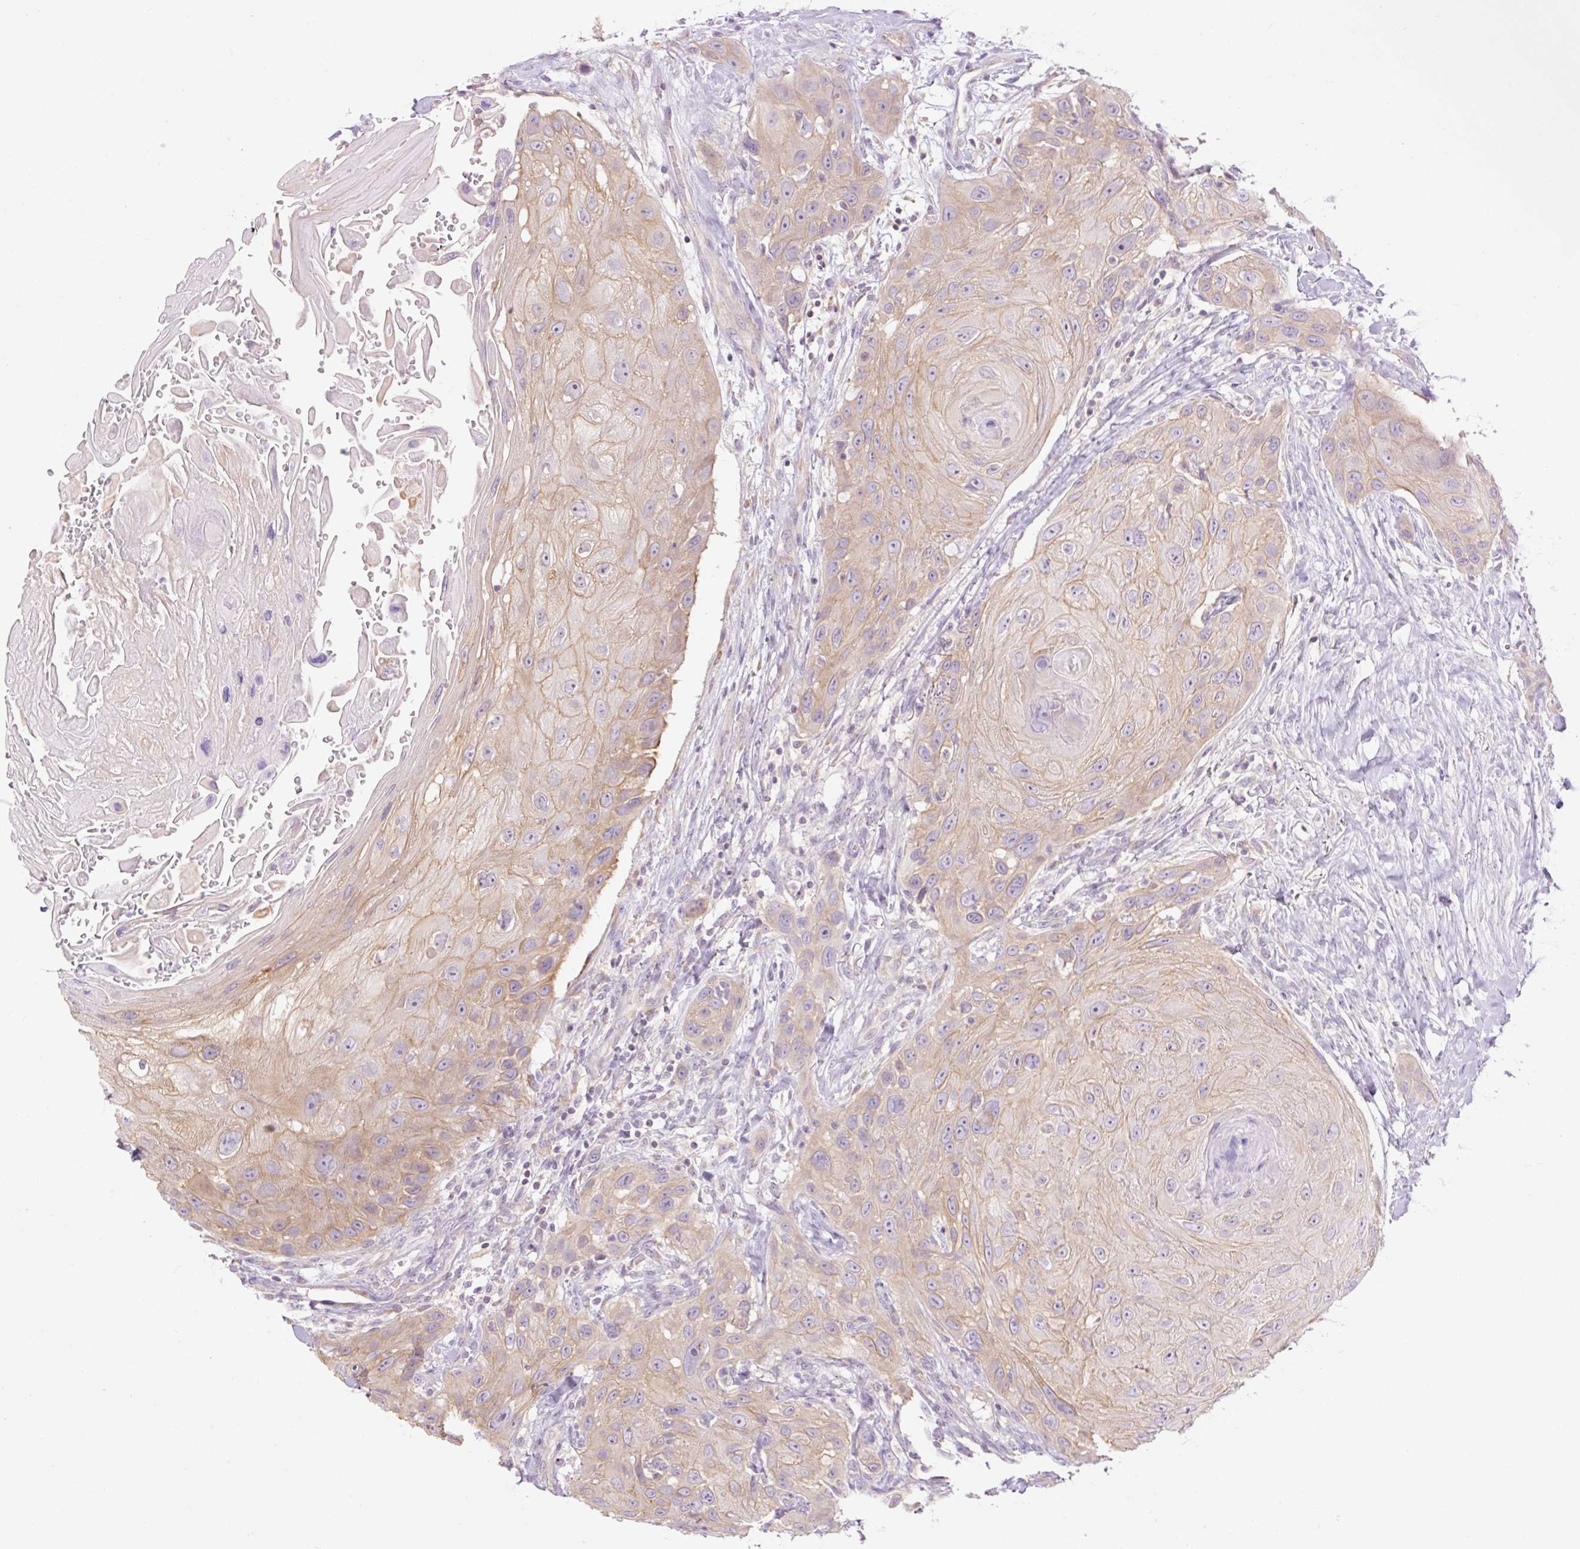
{"staining": {"intensity": "weak", "quantity": ">75%", "location": "cytoplasmic/membranous"}, "tissue": "head and neck cancer", "cell_type": "Tumor cells", "image_type": "cancer", "snomed": [{"axis": "morphology", "description": "Squamous cell carcinoma, NOS"}, {"axis": "topography", "description": "Head-Neck"}], "caption": "Protein staining demonstrates weak cytoplasmic/membranous staining in approximately >75% of tumor cells in head and neck cancer. (DAB (3,3'-diaminobenzidine) IHC with brightfield microscopy, high magnification).", "gene": "GRID2", "patient": {"sex": "male", "age": 81}}